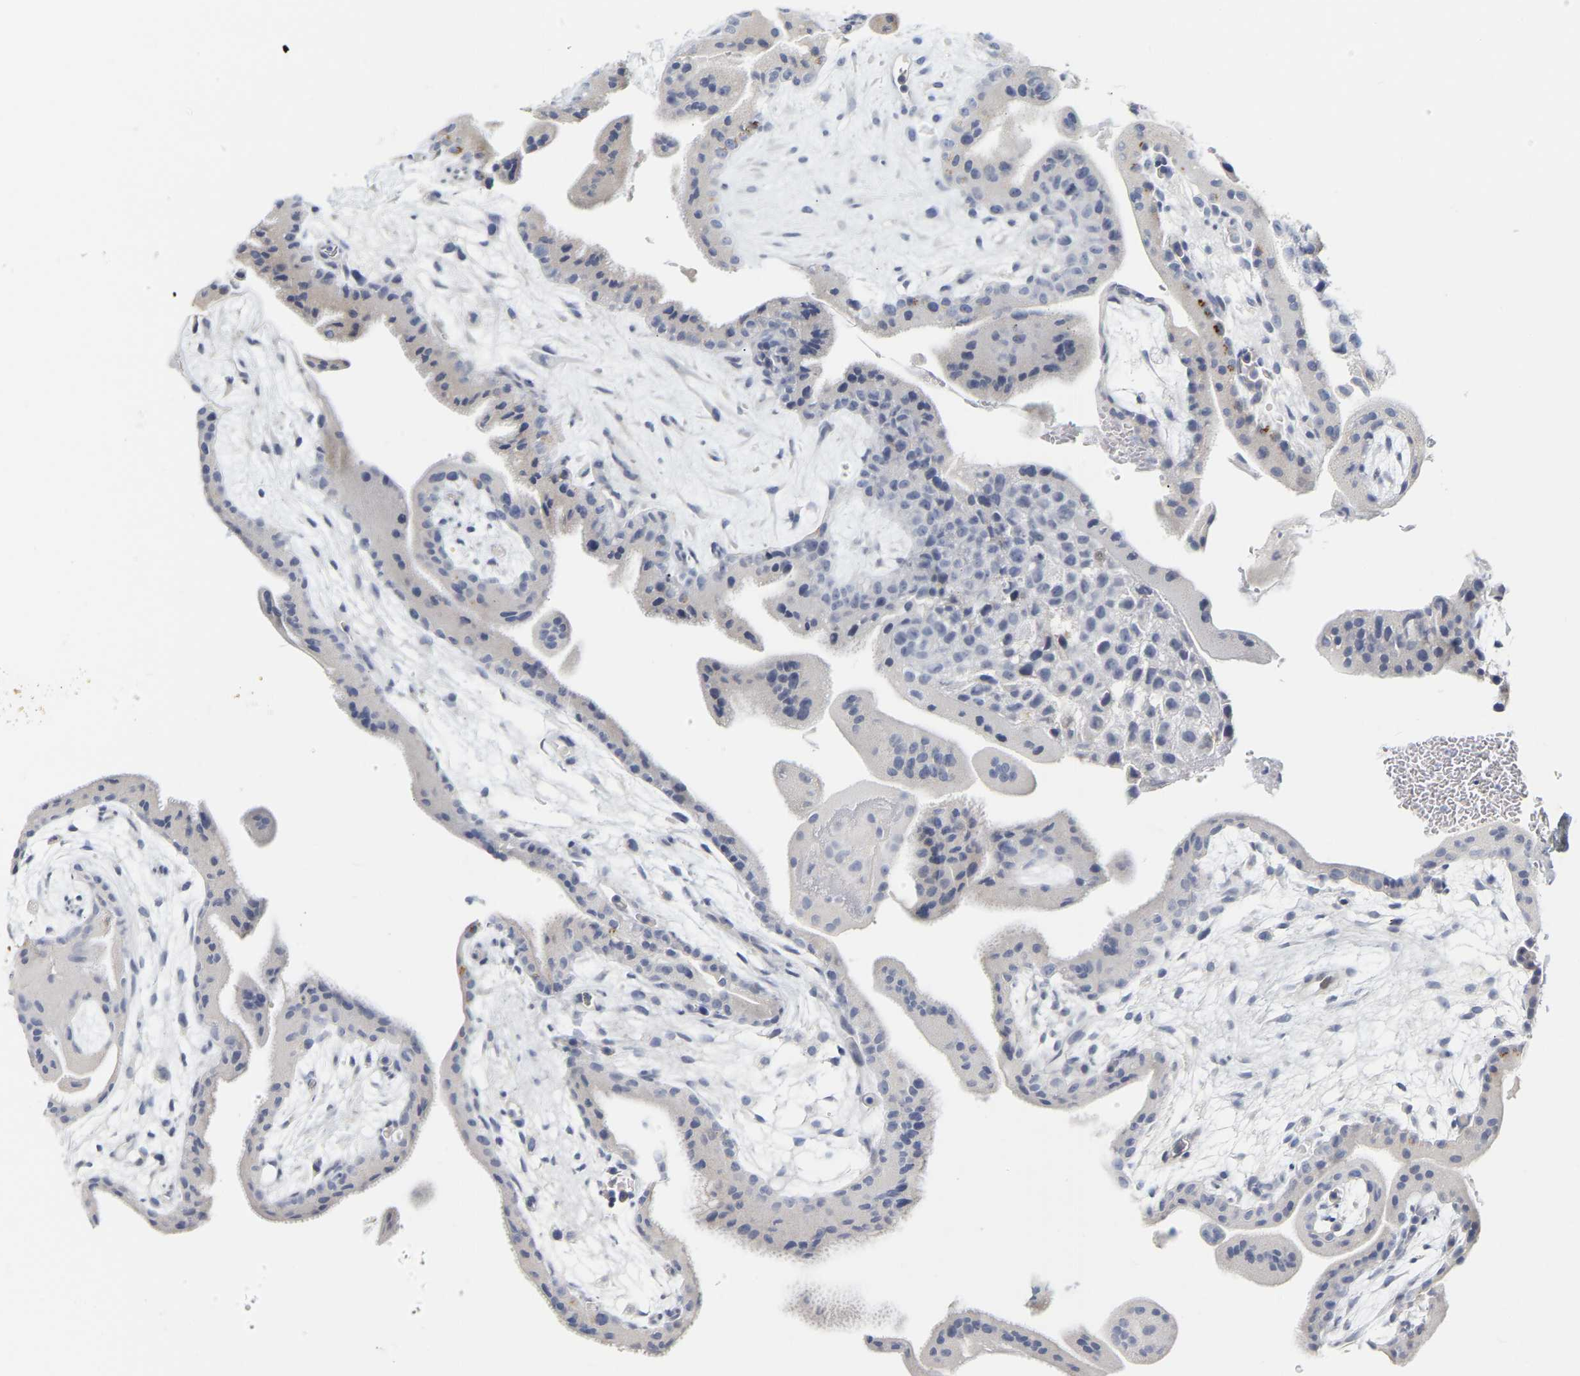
{"staining": {"intensity": "negative", "quantity": "none", "location": "none"}, "tissue": "placenta", "cell_type": "Decidual cells", "image_type": "normal", "snomed": [{"axis": "morphology", "description": "Normal tissue, NOS"}, {"axis": "topography", "description": "Placenta"}], "caption": "Immunohistochemistry image of unremarkable human placenta stained for a protein (brown), which exhibits no staining in decidual cells.", "gene": "GNAS", "patient": {"sex": "female", "age": 35}}